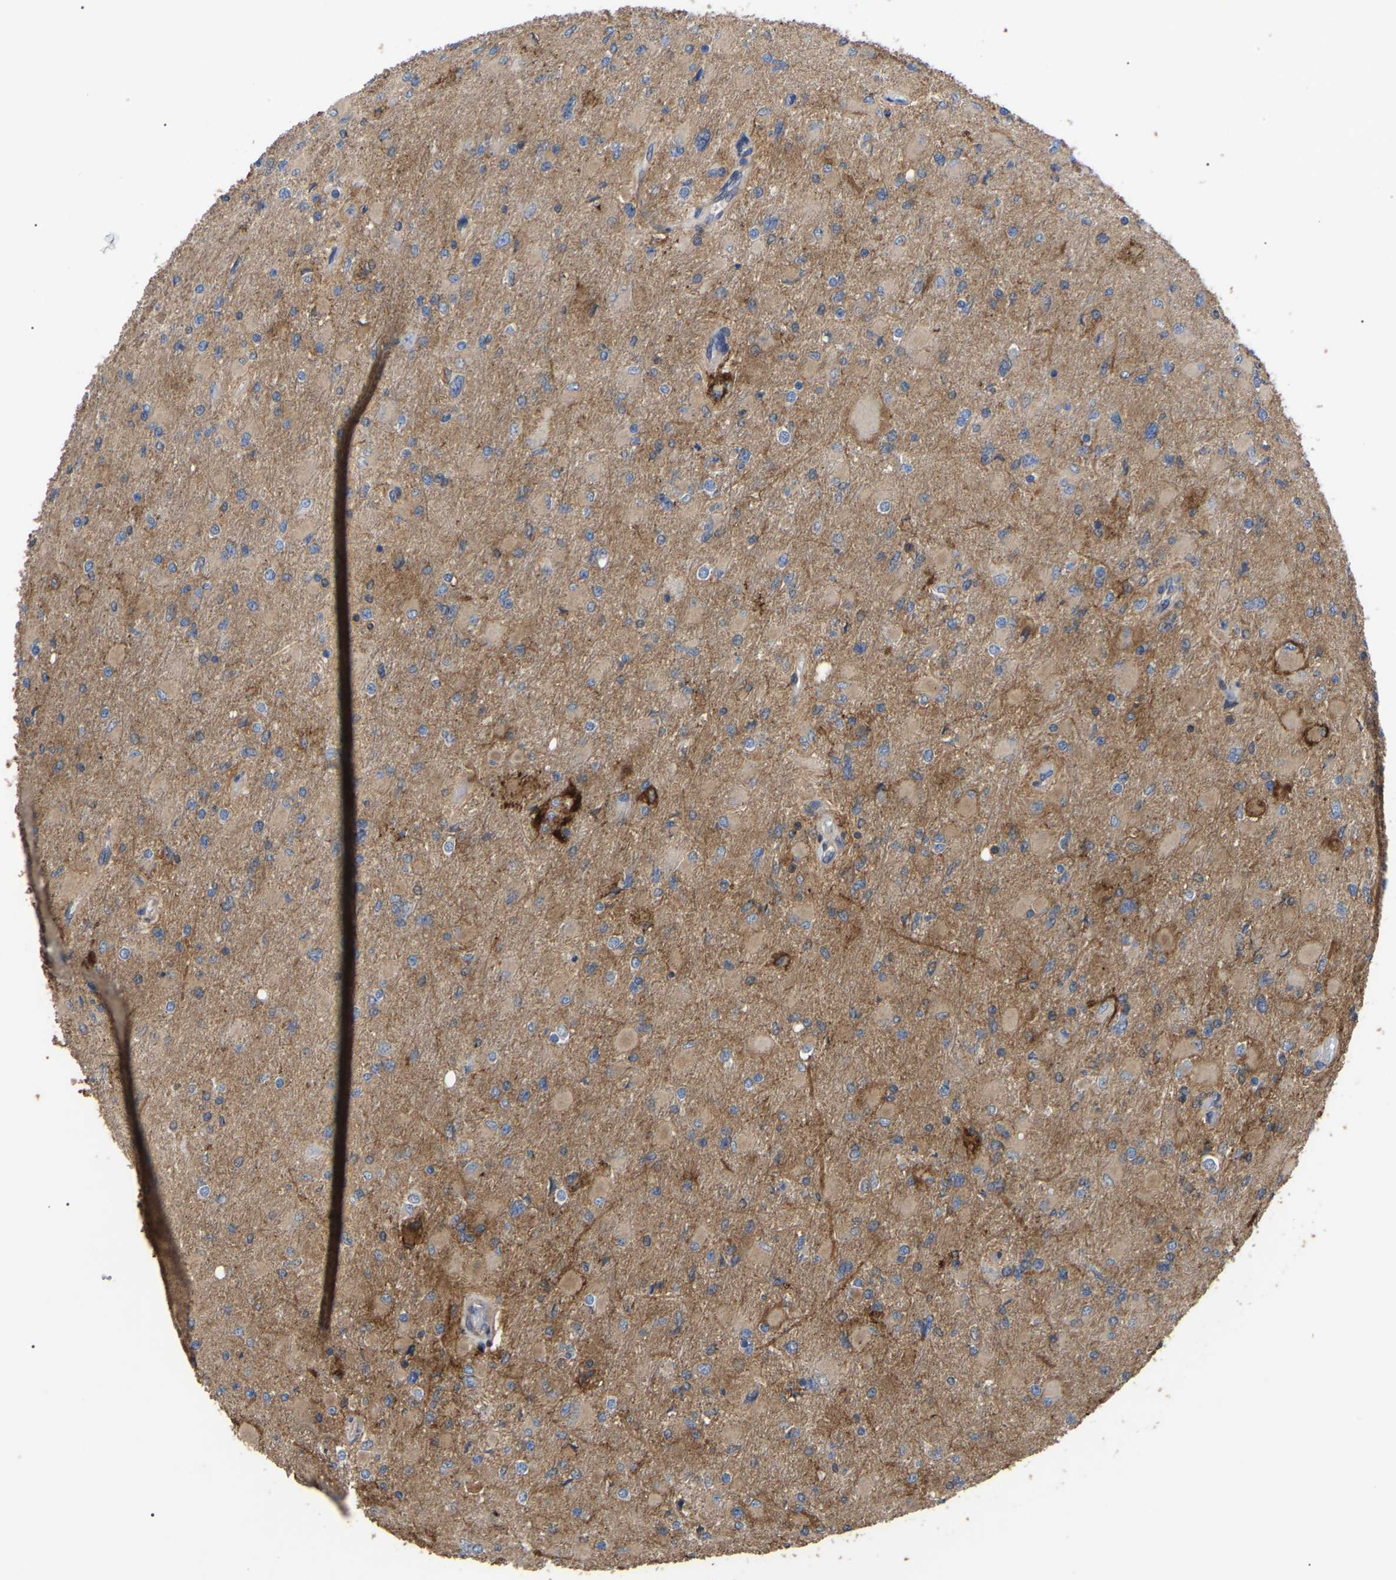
{"staining": {"intensity": "weak", "quantity": ">75%", "location": "cytoplasmic/membranous"}, "tissue": "glioma", "cell_type": "Tumor cells", "image_type": "cancer", "snomed": [{"axis": "morphology", "description": "Glioma, malignant, High grade"}, {"axis": "topography", "description": "Cerebral cortex"}], "caption": "Weak cytoplasmic/membranous positivity for a protein is identified in approximately >75% of tumor cells of glioma using IHC.", "gene": "CIT", "patient": {"sex": "female", "age": 36}}